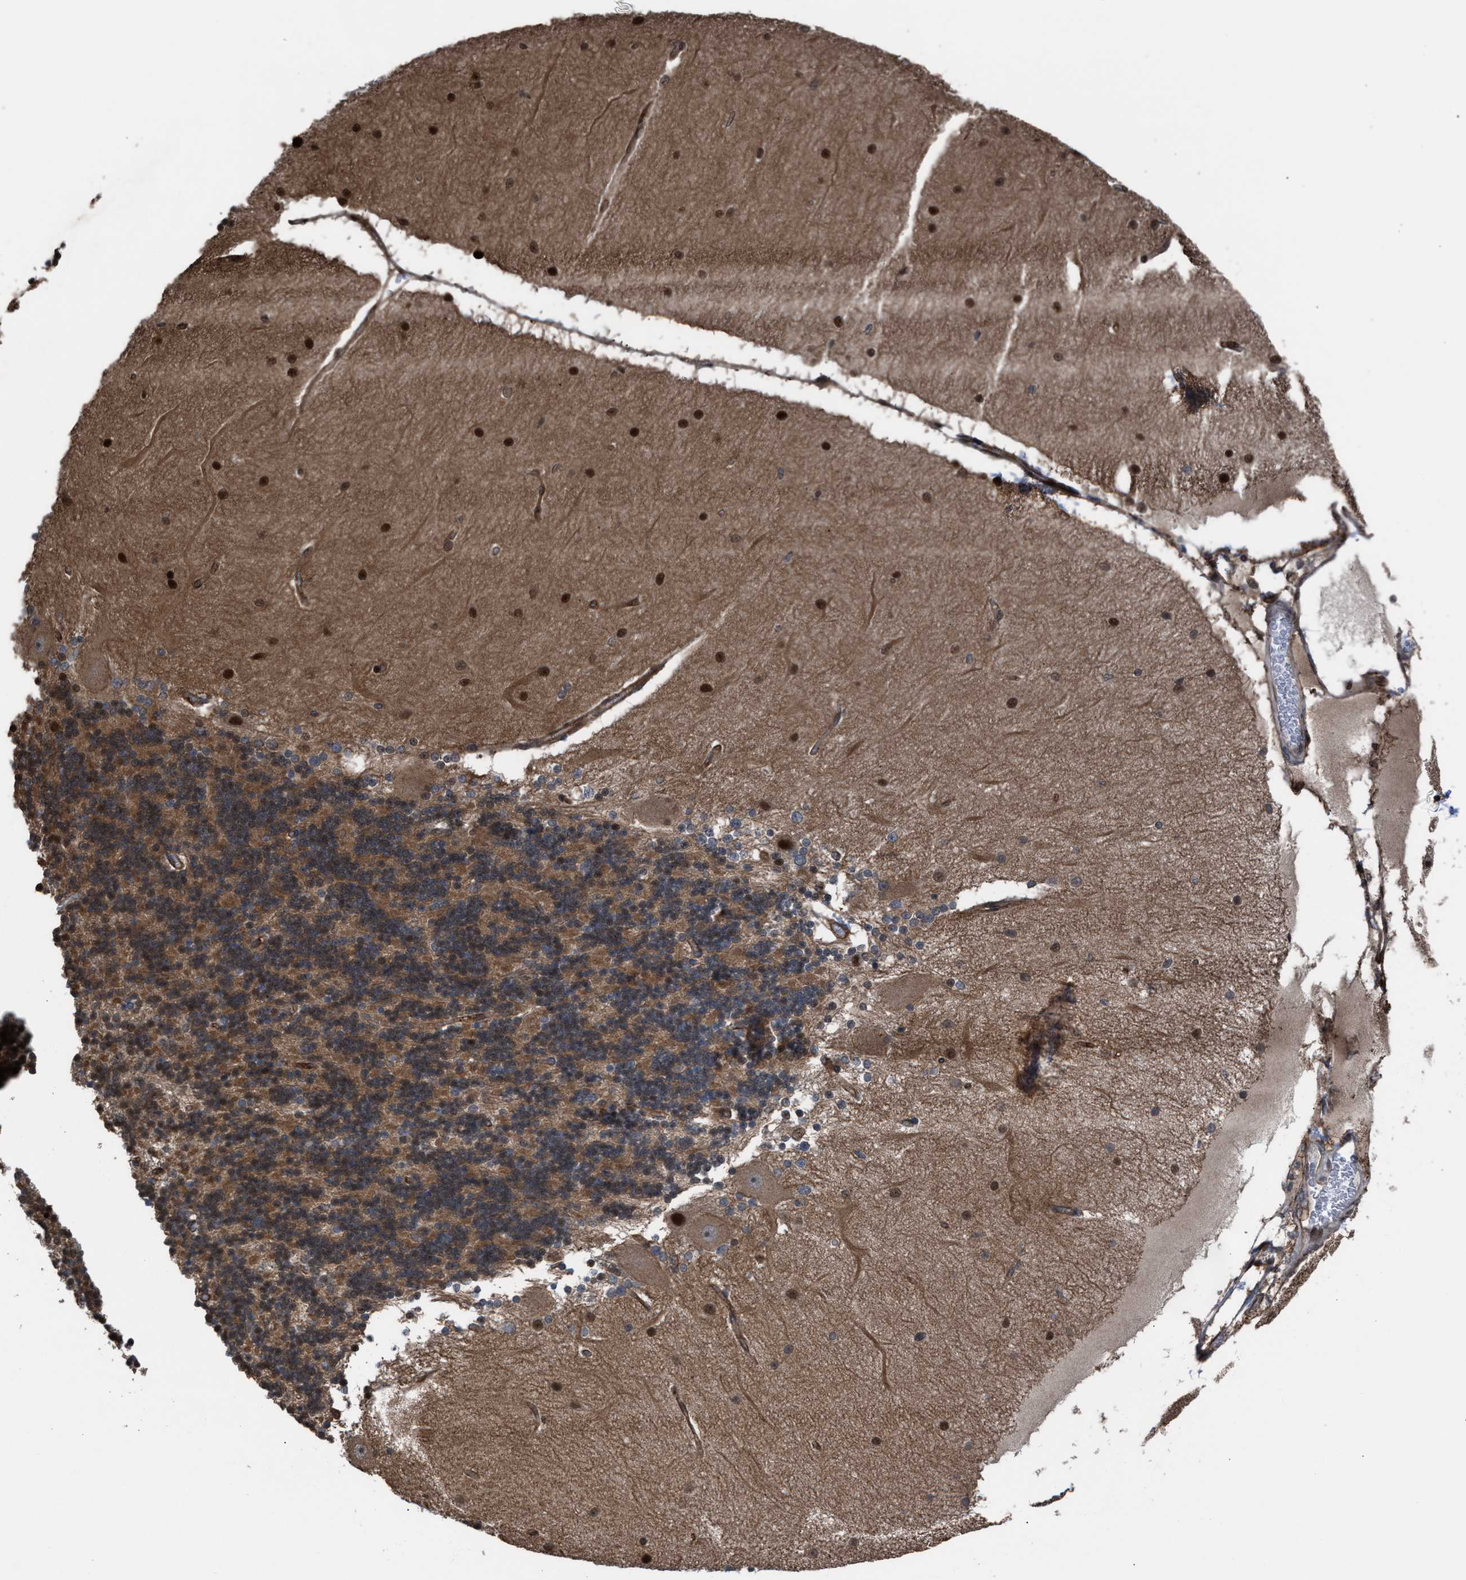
{"staining": {"intensity": "moderate", "quantity": ">75%", "location": "cytoplasmic/membranous"}, "tissue": "cerebellum", "cell_type": "Cells in granular layer", "image_type": "normal", "snomed": [{"axis": "morphology", "description": "Normal tissue, NOS"}, {"axis": "topography", "description": "Cerebellum"}], "caption": "Protein staining demonstrates moderate cytoplasmic/membranous expression in approximately >75% of cells in granular layer in unremarkable cerebellum.", "gene": "TP53BP2", "patient": {"sex": "female", "age": 54}}